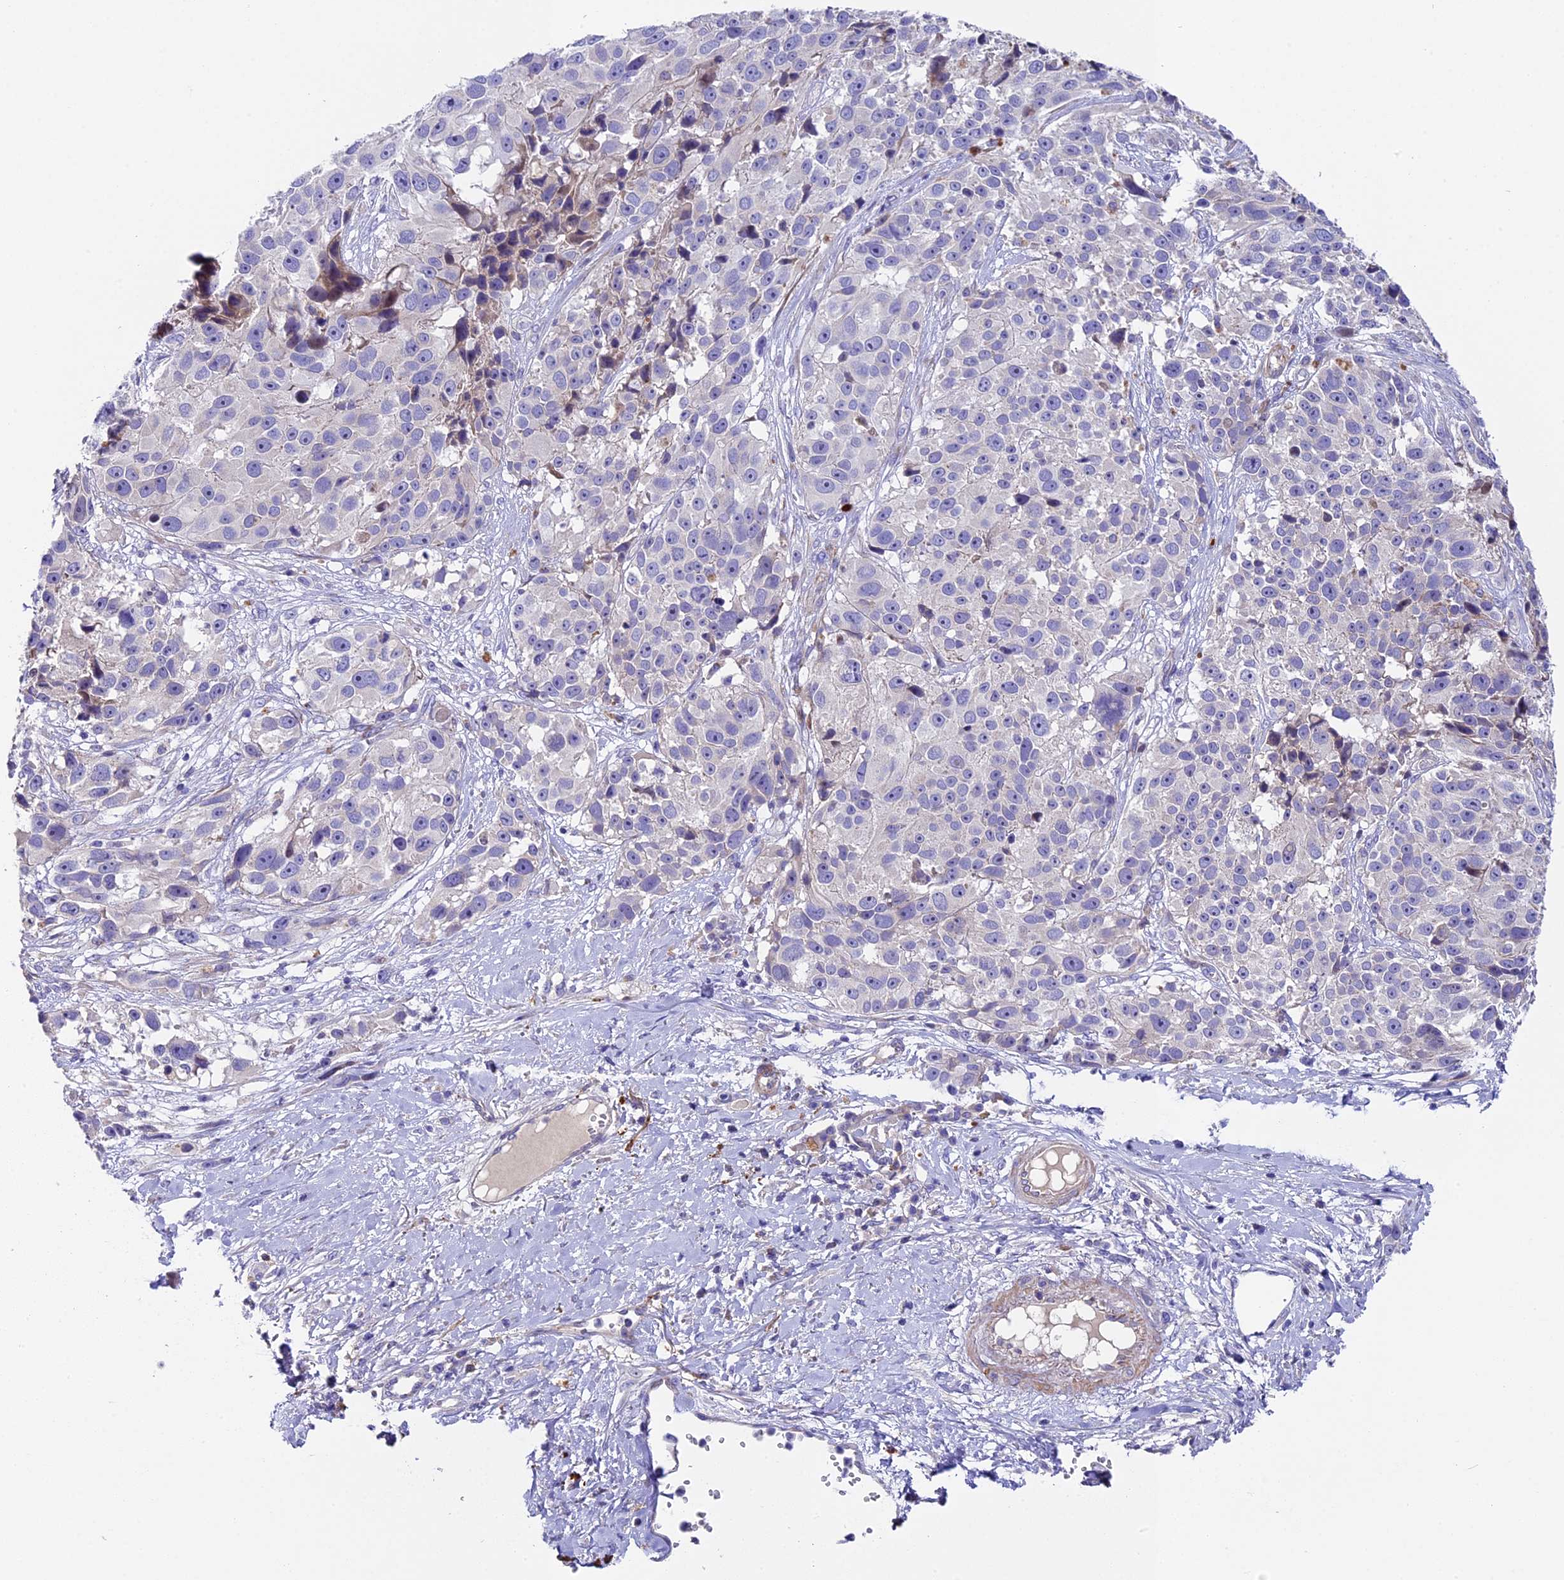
{"staining": {"intensity": "negative", "quantity": "none", "location": "none"}, "tissue": "melanoma", "cell_type": "Tumor cells", "image_type": "cancer", "snomed": [{"axis": "morphology", "description": "Malignant melanoma, NOS"}, {"axis": "topography", "description": "Skin"}], "caption": "The photomicrograph shows no staining of tumor cells in melanoma.", "gene": "PIGU", "patient": {"sex": "male", "age": 84}}